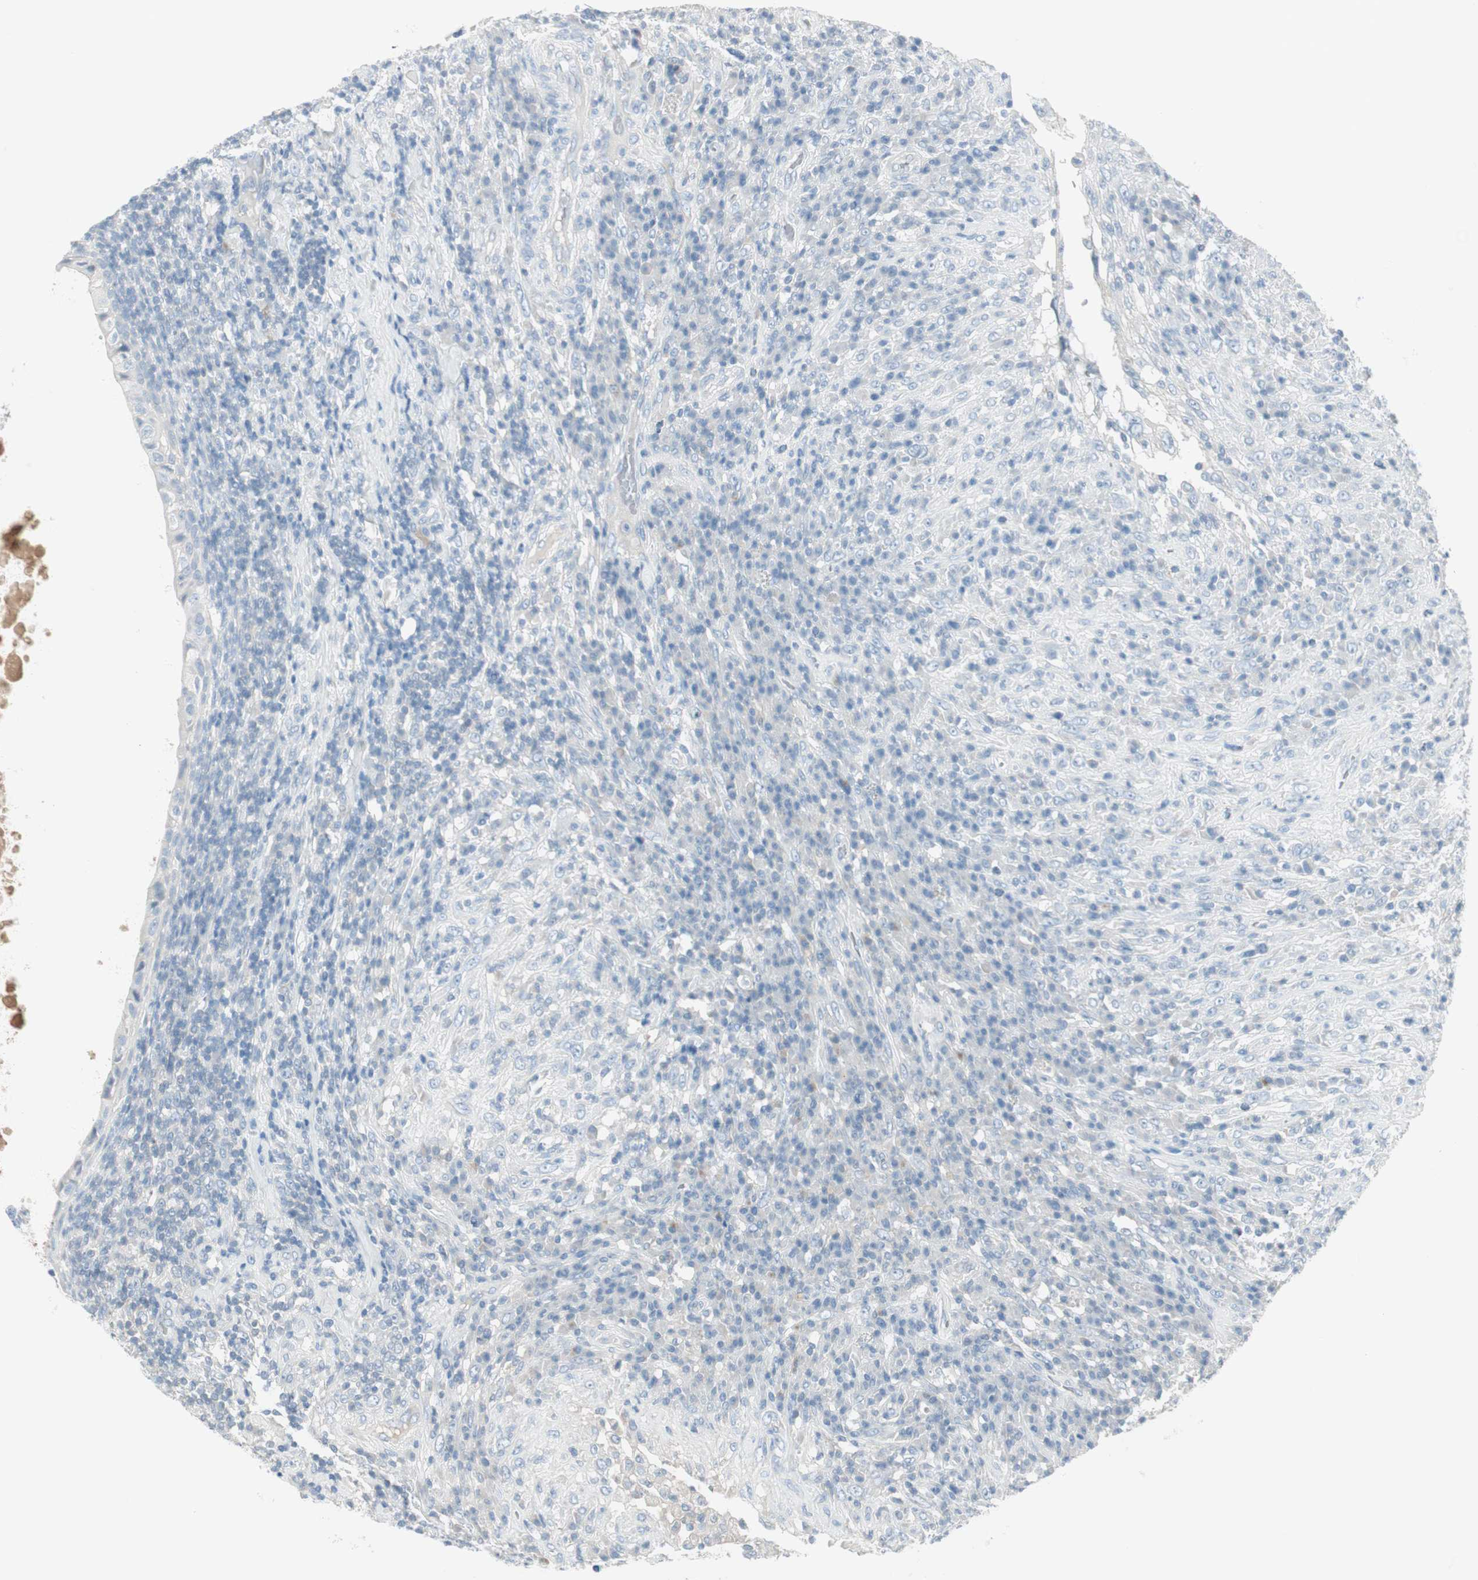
{"staining": {"intensity": "negative", "quantity": "none", "location": "none"}, "tissue": "testis cancer", "cell_type": "Tumor cells", "image_type": "cancer", "snomed": [{"axis": "morphology", "description": "Necrosis, NOS"}, {"axis": "morphology", "description": "Carcinoma, Embryonal, NOS"}, {"axis": "topography", "description": "Testis"}], "caption": "This is an immunohistochemistry image of human testis embryonal carcinoma. There is no expression in tumor cells.", "gene": "ITLN2", "patient": {"sex": "male", "age": 19}}